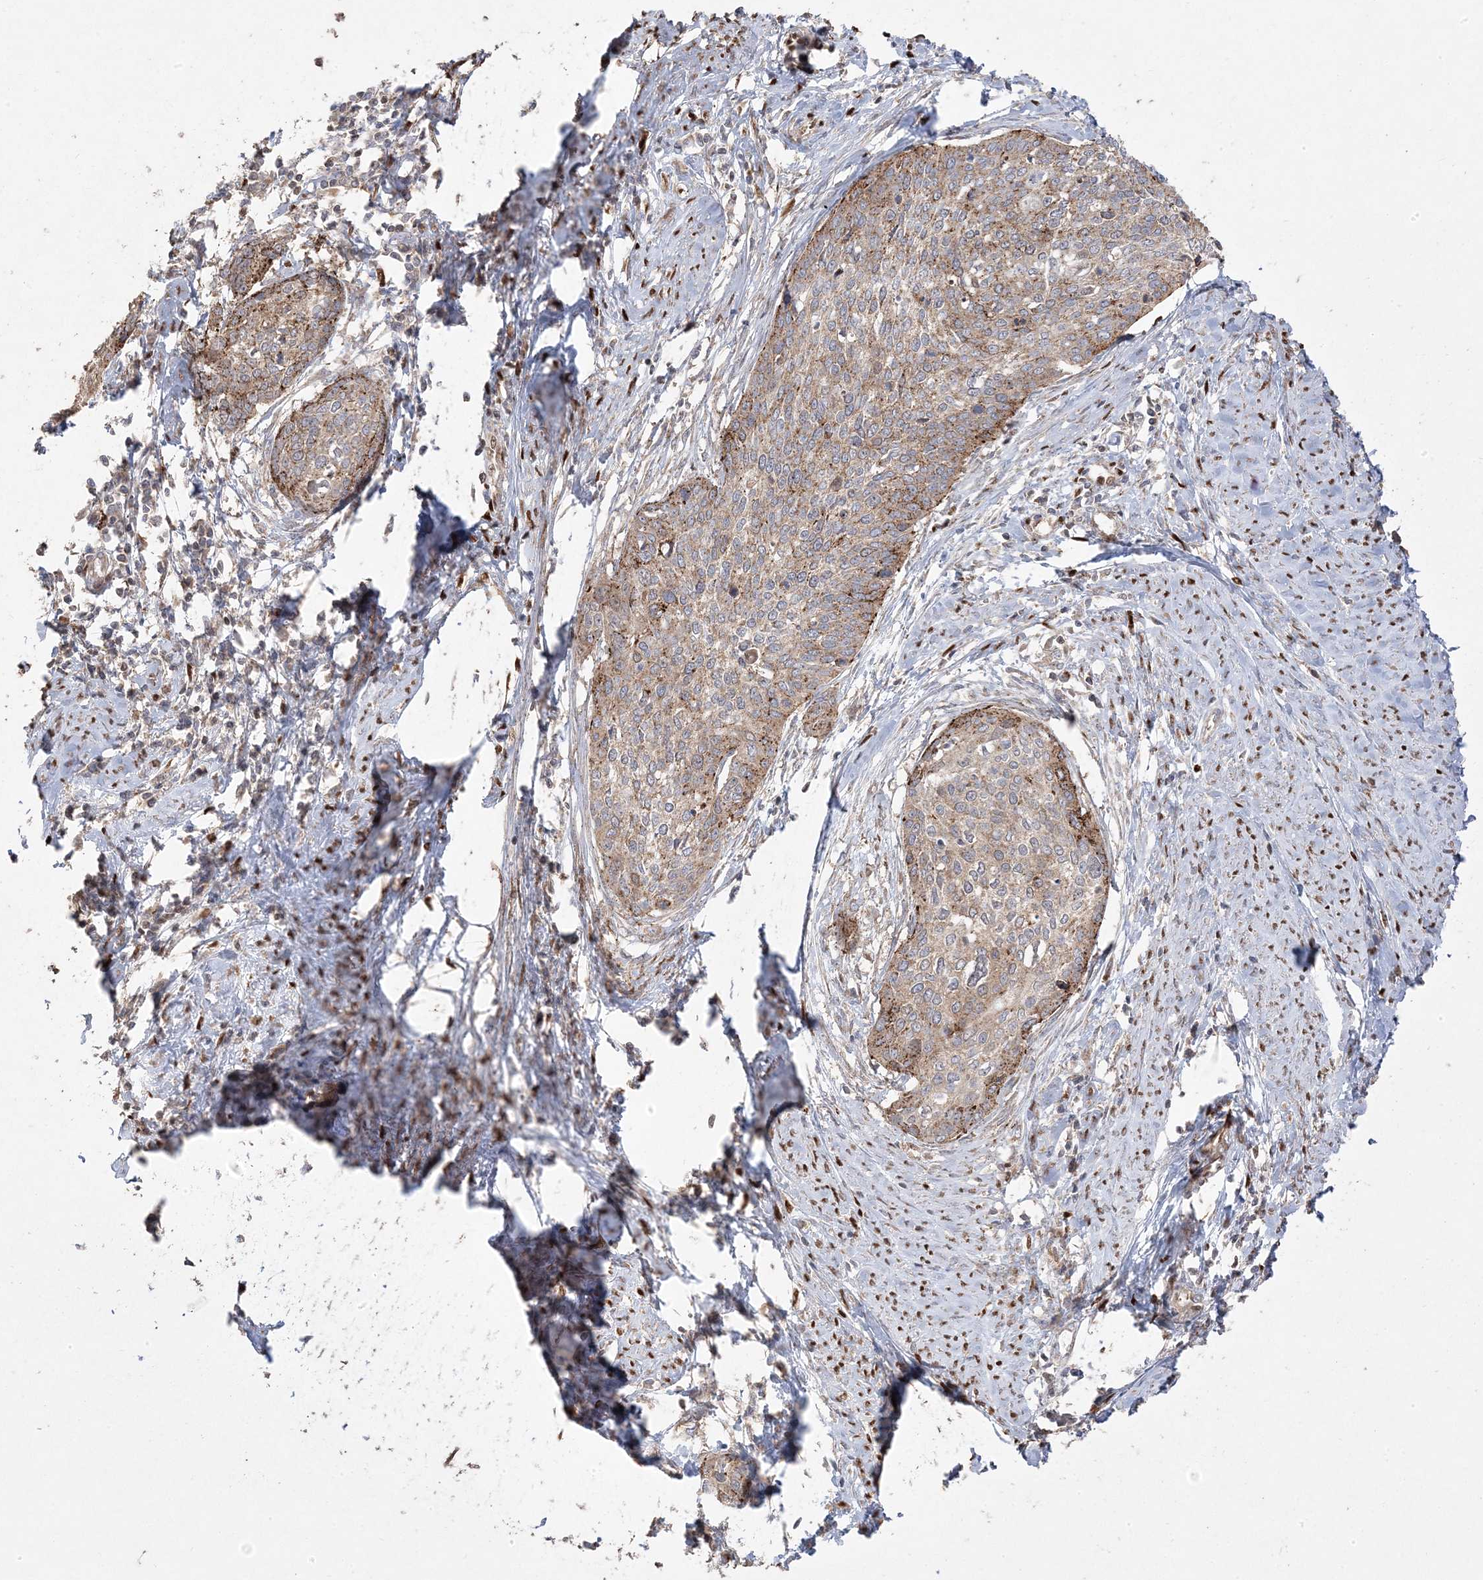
{"staining": {"intensity": "moderate", "quantity": ">75%", "location": "cytoplasmic/membranous"}, "tissue": "cervical cancer", "cell_type": "Tumor cells", "image_type": "cancer", "snomed": [{"axis": "morphology", "description": "Squamous cell carcinoma, NOS"}, {"axis": "topography", "description": "Cervix"}], "caption": "An IHC photomicrograph of neoplastic tissue is shown. Protein staining in brown labels moderate cytoplasmic/membranous positivity in squamous cell carcinoma (cervical) within tumor cells. (brown staining indicates protein expression, while blue staining denotes nuclei).", "gene": "PPOX", "patient": {"sex": "female", "age": 37}}